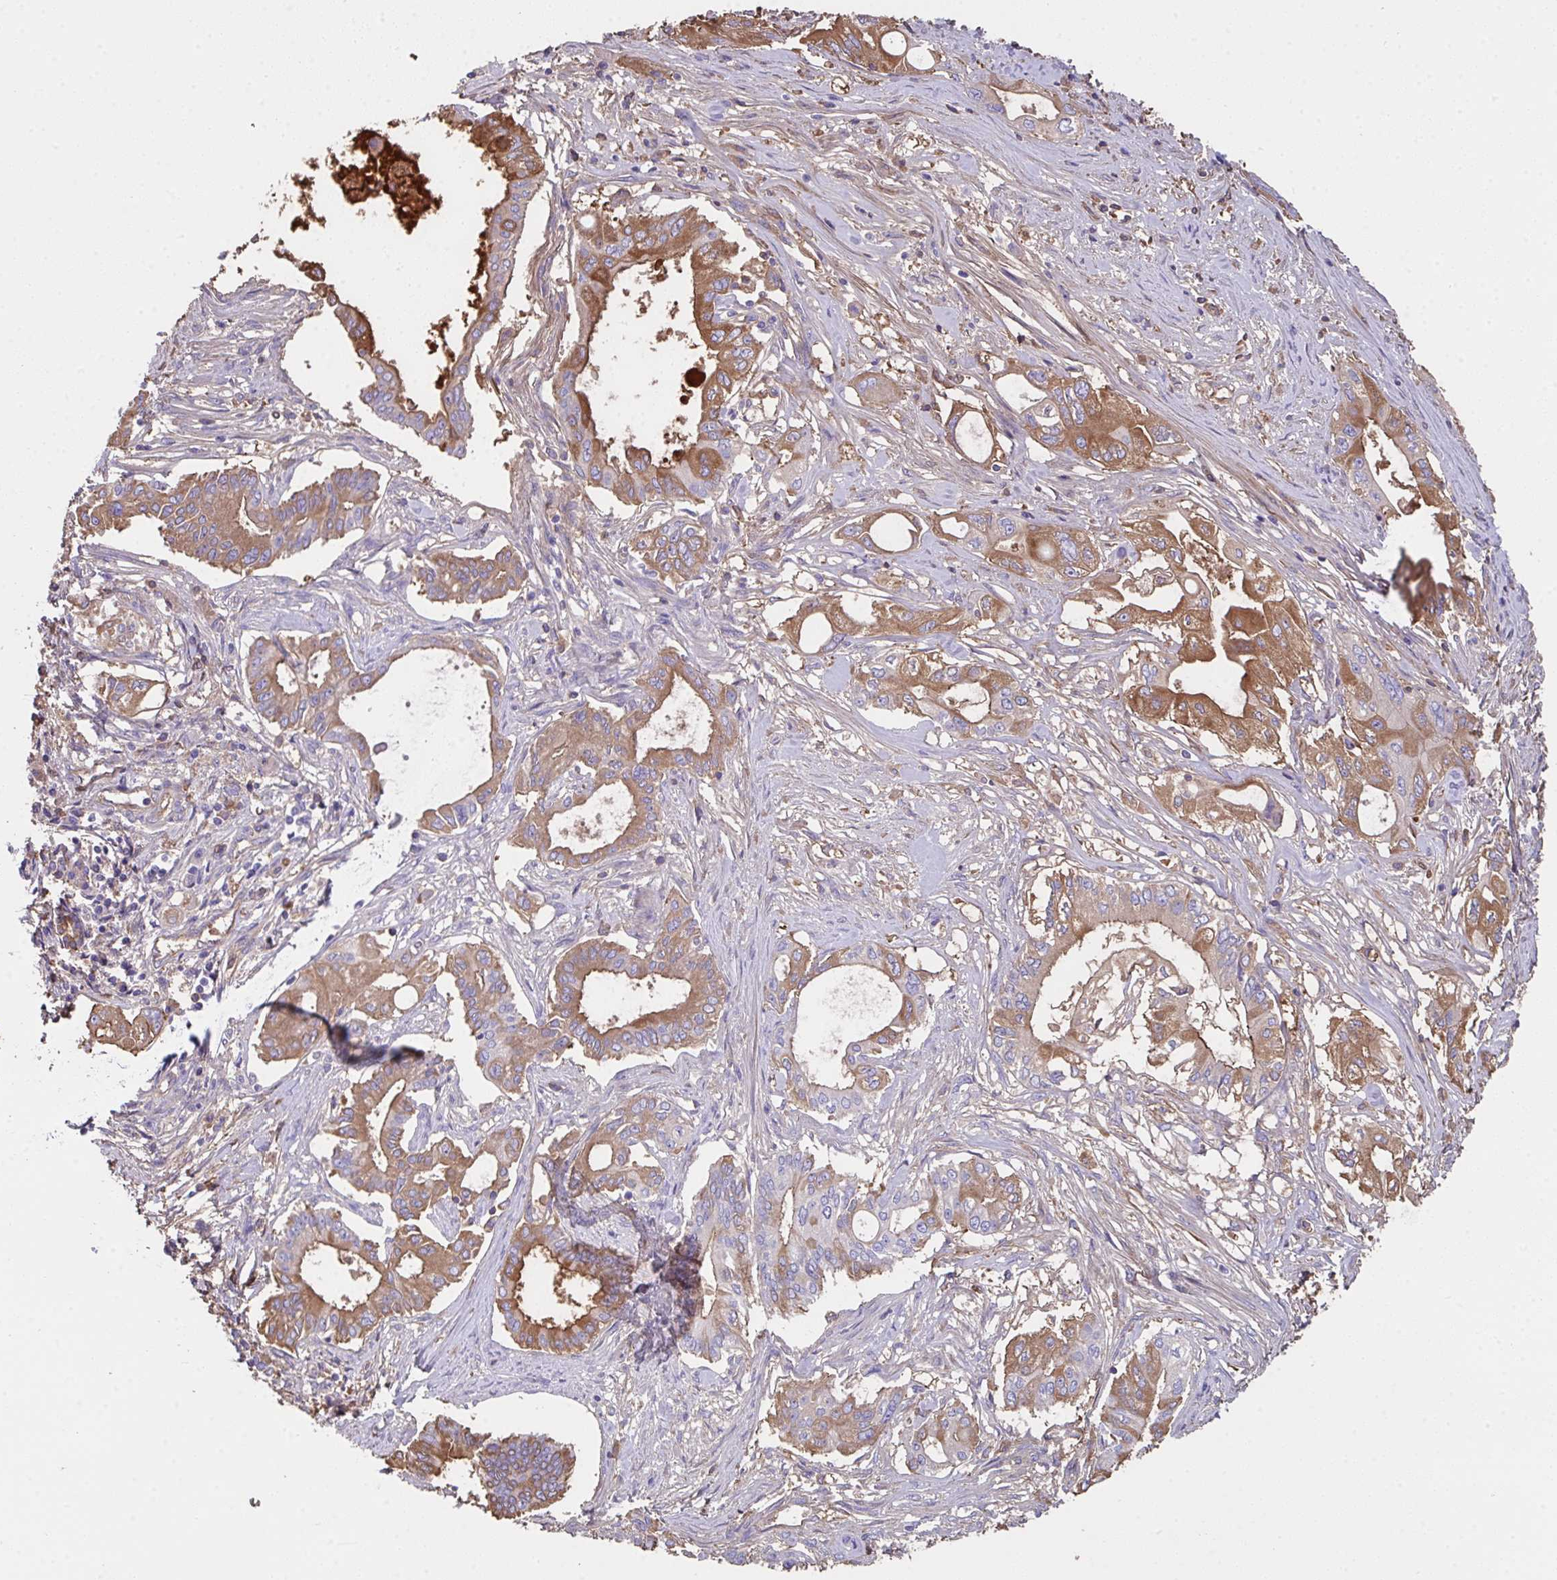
{"staining": {"intensity": "moderate", "quantity": ">75%", "location": "cytoplasmic/membranous"}, "tissue": "pancreatic cancer", "cell_type": "Tumor cells", "image_type": "cancer", "snomed": [{"axis": "morphology", "description": "Adenocarcinoma, NOS"}, {"axis": "topography", "description": "Pancreas"}], "caption": "Immunohistochemistry image of human adenocarcinoma (pancreatic) stained for a protein (brown), which reveals medium levels of moderate cytoplasmic/membranous staining in approximately >75% of tumor cells.", "gene": "ZNF813", "patient": {"sex": "female", "age": 68}}